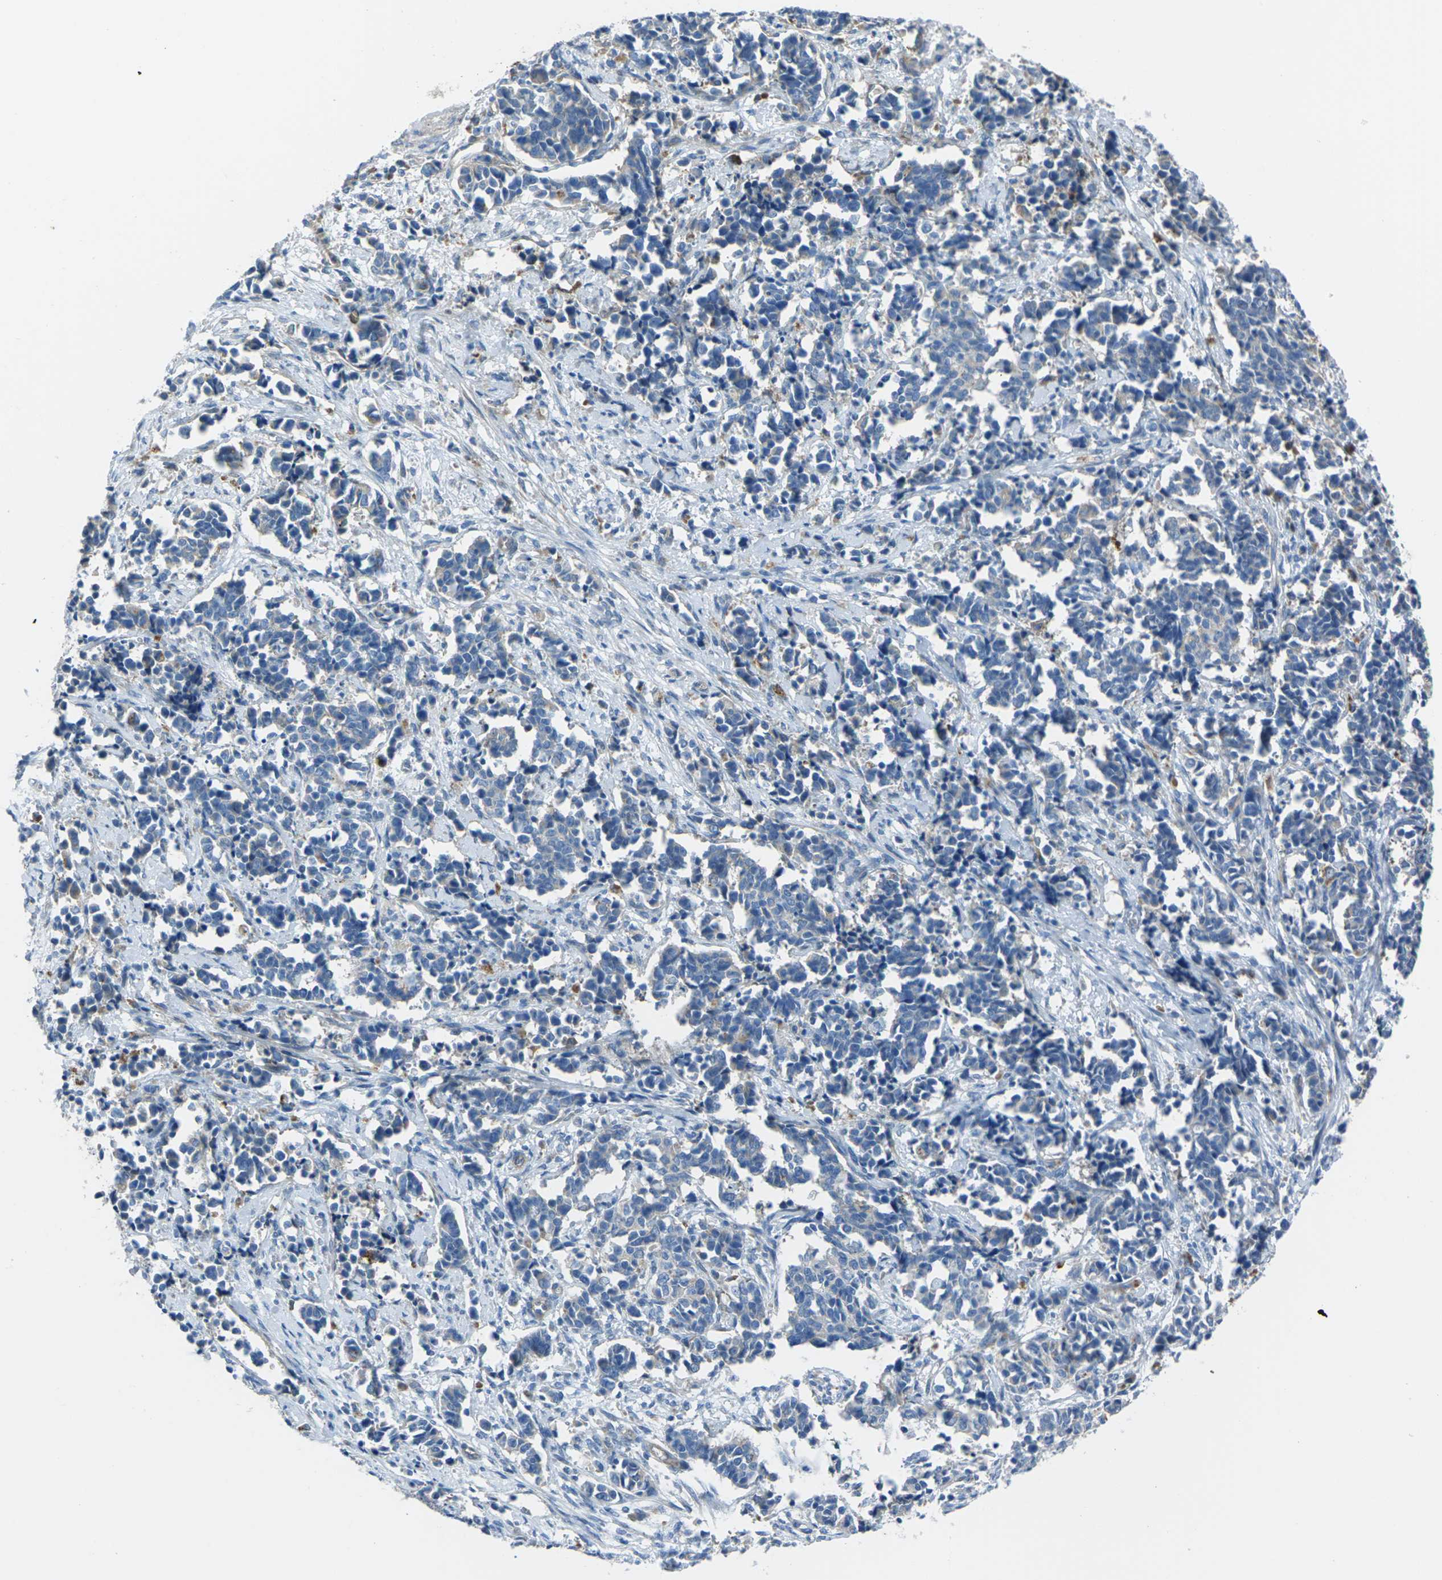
{"staining": {"intensity": "weak", "quantity": "<25%", "location": "cytoplasmic/membranous"}, "tissue": "cervical cancer", "cell_type": "Tumor cells", "image_type": "cancer", "snomed": [{"axis": "morphology", "description": "Normal tissue, NOS"}, {"axis": "morphology", "description": "Squamous cell carcinoma, NOS"}, {"axis": "topography", "description": "Cervix"}], "caption": "High magnification brightfield microscopy of cervical cancer (squamous cell carcinoma) stained with DAB (3,3'-diaminobenzidine) (brown) and counterstained with hematoxylin (blue): tumor cells show no significant expression.", "gene": "EDNRA", "patient": {"sex": "female", "age": 35}}